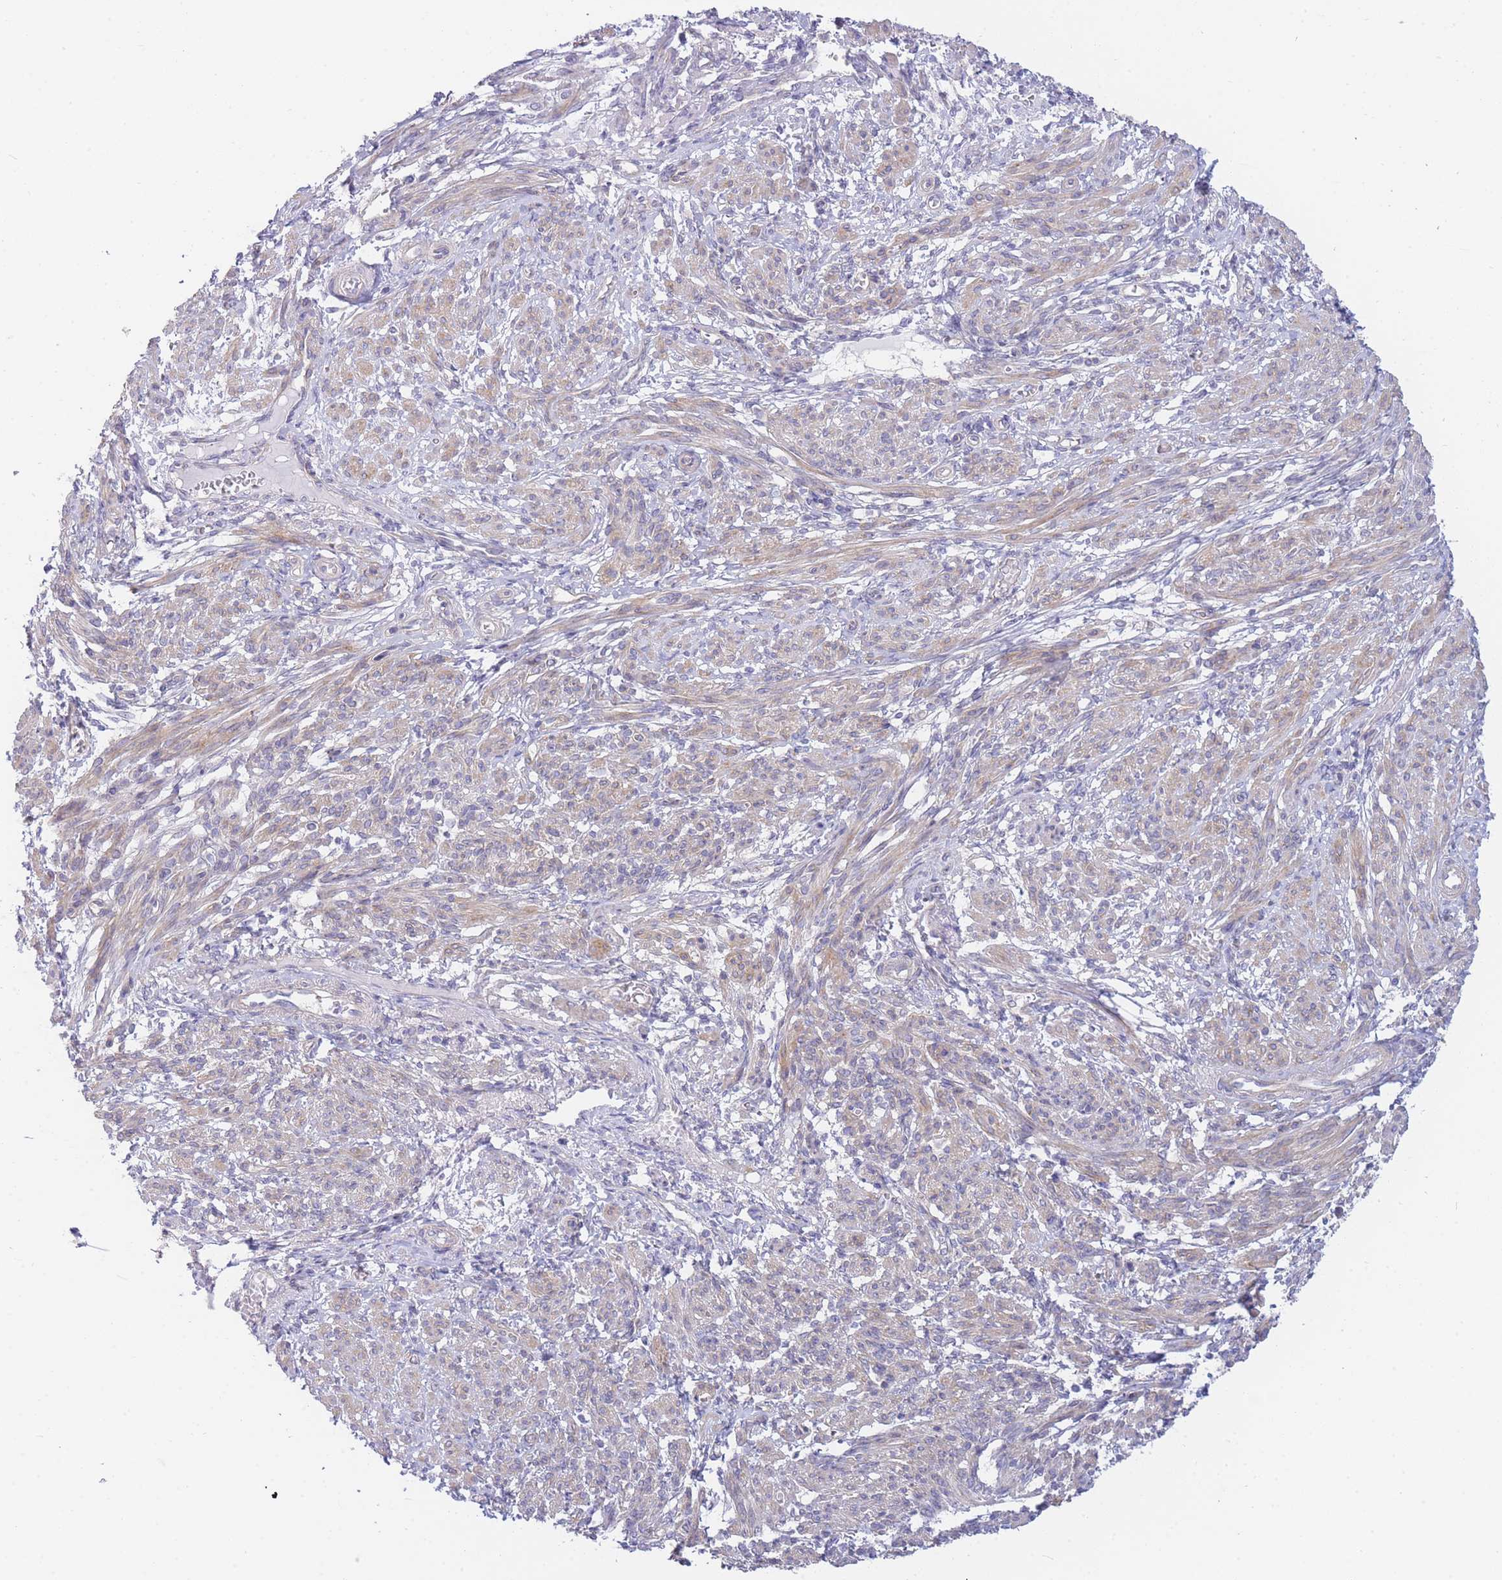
{"staining": {"intensity": "weak", "quantity": "25%-75%", "location": "cytoplasmic/membranous"}, "tissue": "smooth muscle", "cell_type": "Smooth muscle cells", "image_type": "normal", "snomed": [{"axis": "morphology", "description": "Normal tissue, NOS"}, {"axis": "topography", "description": "Smooth muscle"}], "caption": "A high-resolution photomicrograph shows IHC staining of normal smooth muscle, which displays weak cytoplasmic/membranous expression in about 25%-75% of smooth muscle cells. (brown staining indicates protein expression, while blue staining denotes nuclei).", "gene": "SUGT1", "patient": {"sex": "female", "age": 39}}